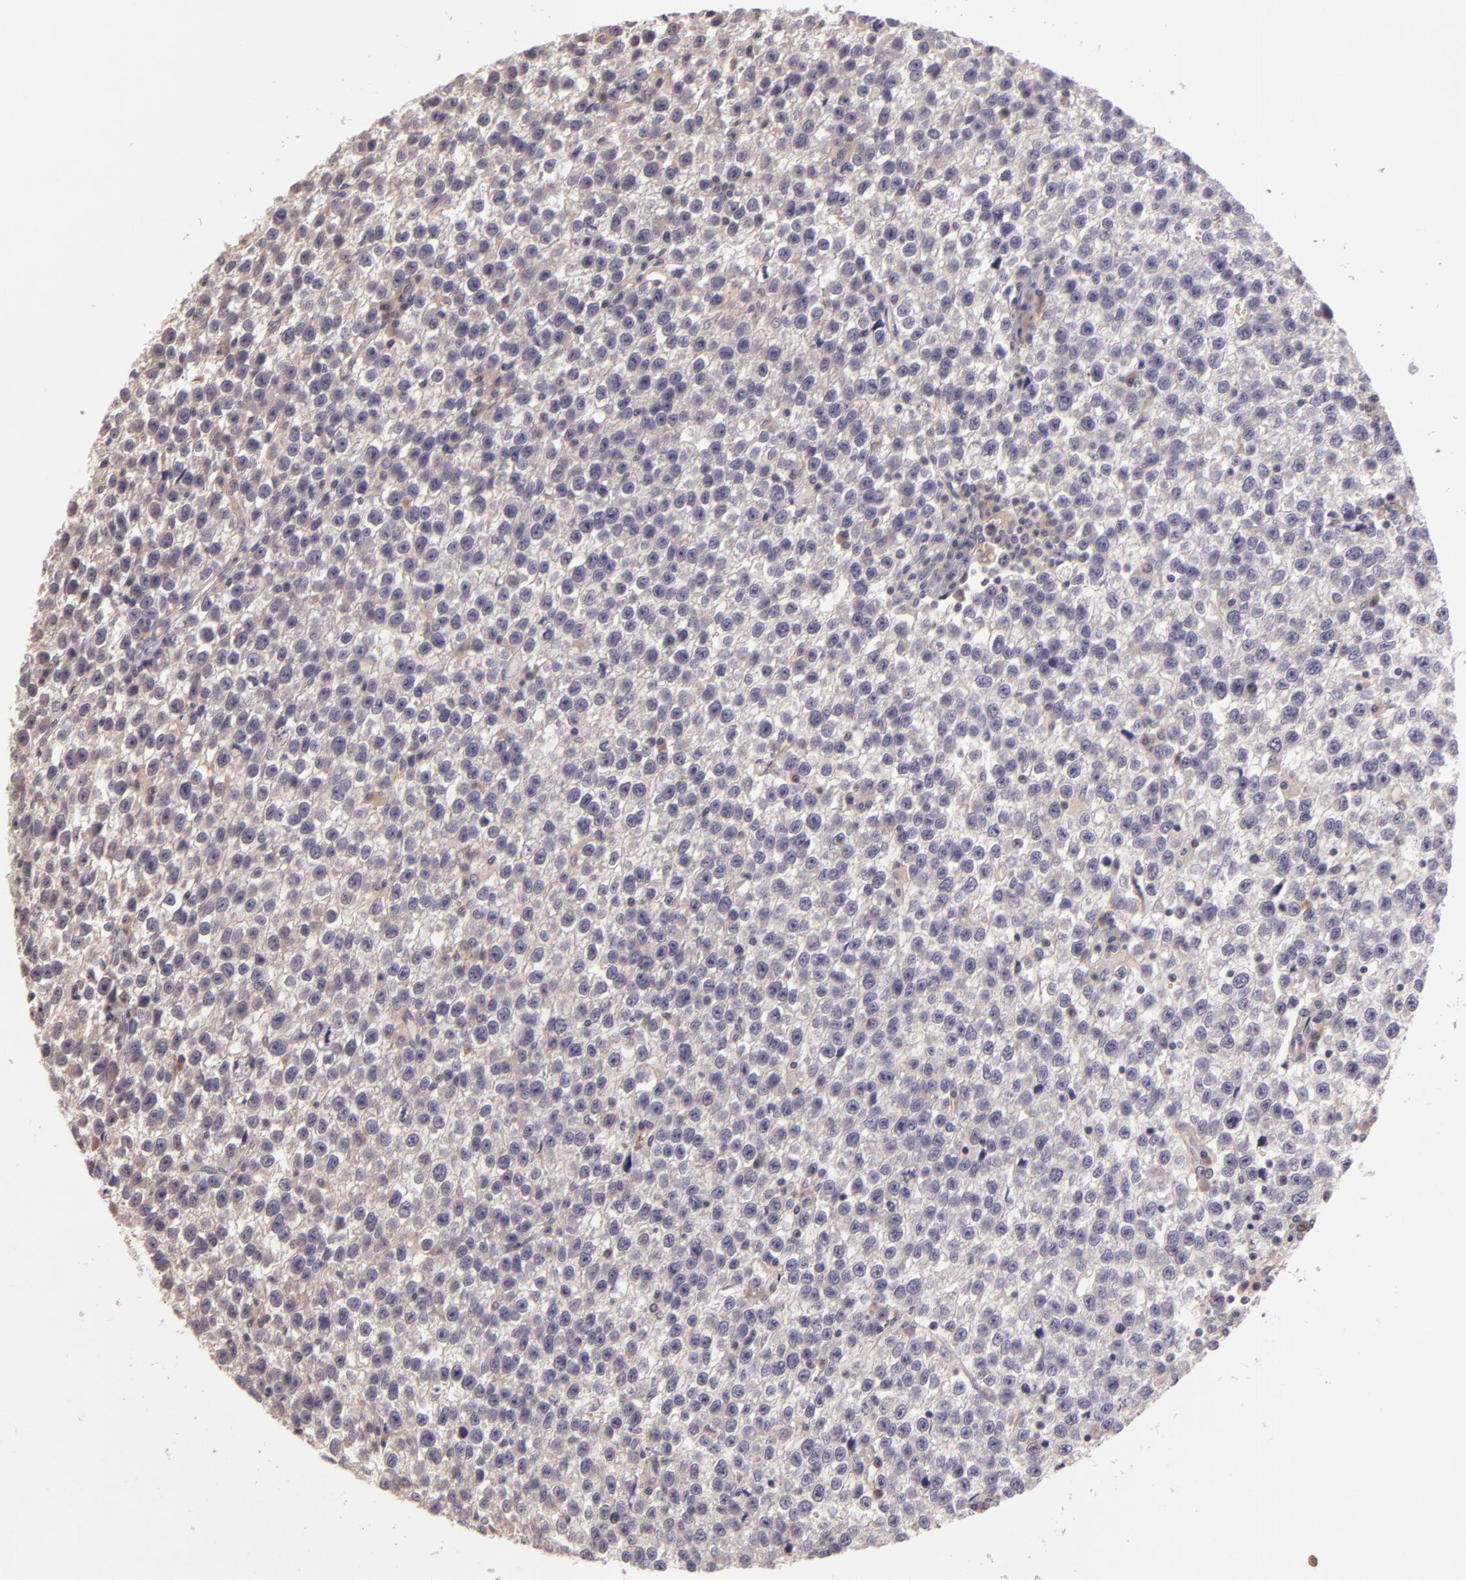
{"staining": {"intensity": "negative", "quantity": "none", "location": "none"}, "tissue": "testis cancer", "cell_type": "Tumor cells", "image_type": "cancer", "snomed": [{"axis": "morphology", "description": "Seminoma, NOS"}, {"axis": "topography", "description": "Testis"}], "caption": "Histopathology image shows no significant protein staining in tumor cells of testis seminoma.", "gene": "ARMH4", "patient": {"sex": "male", "age": 35}}